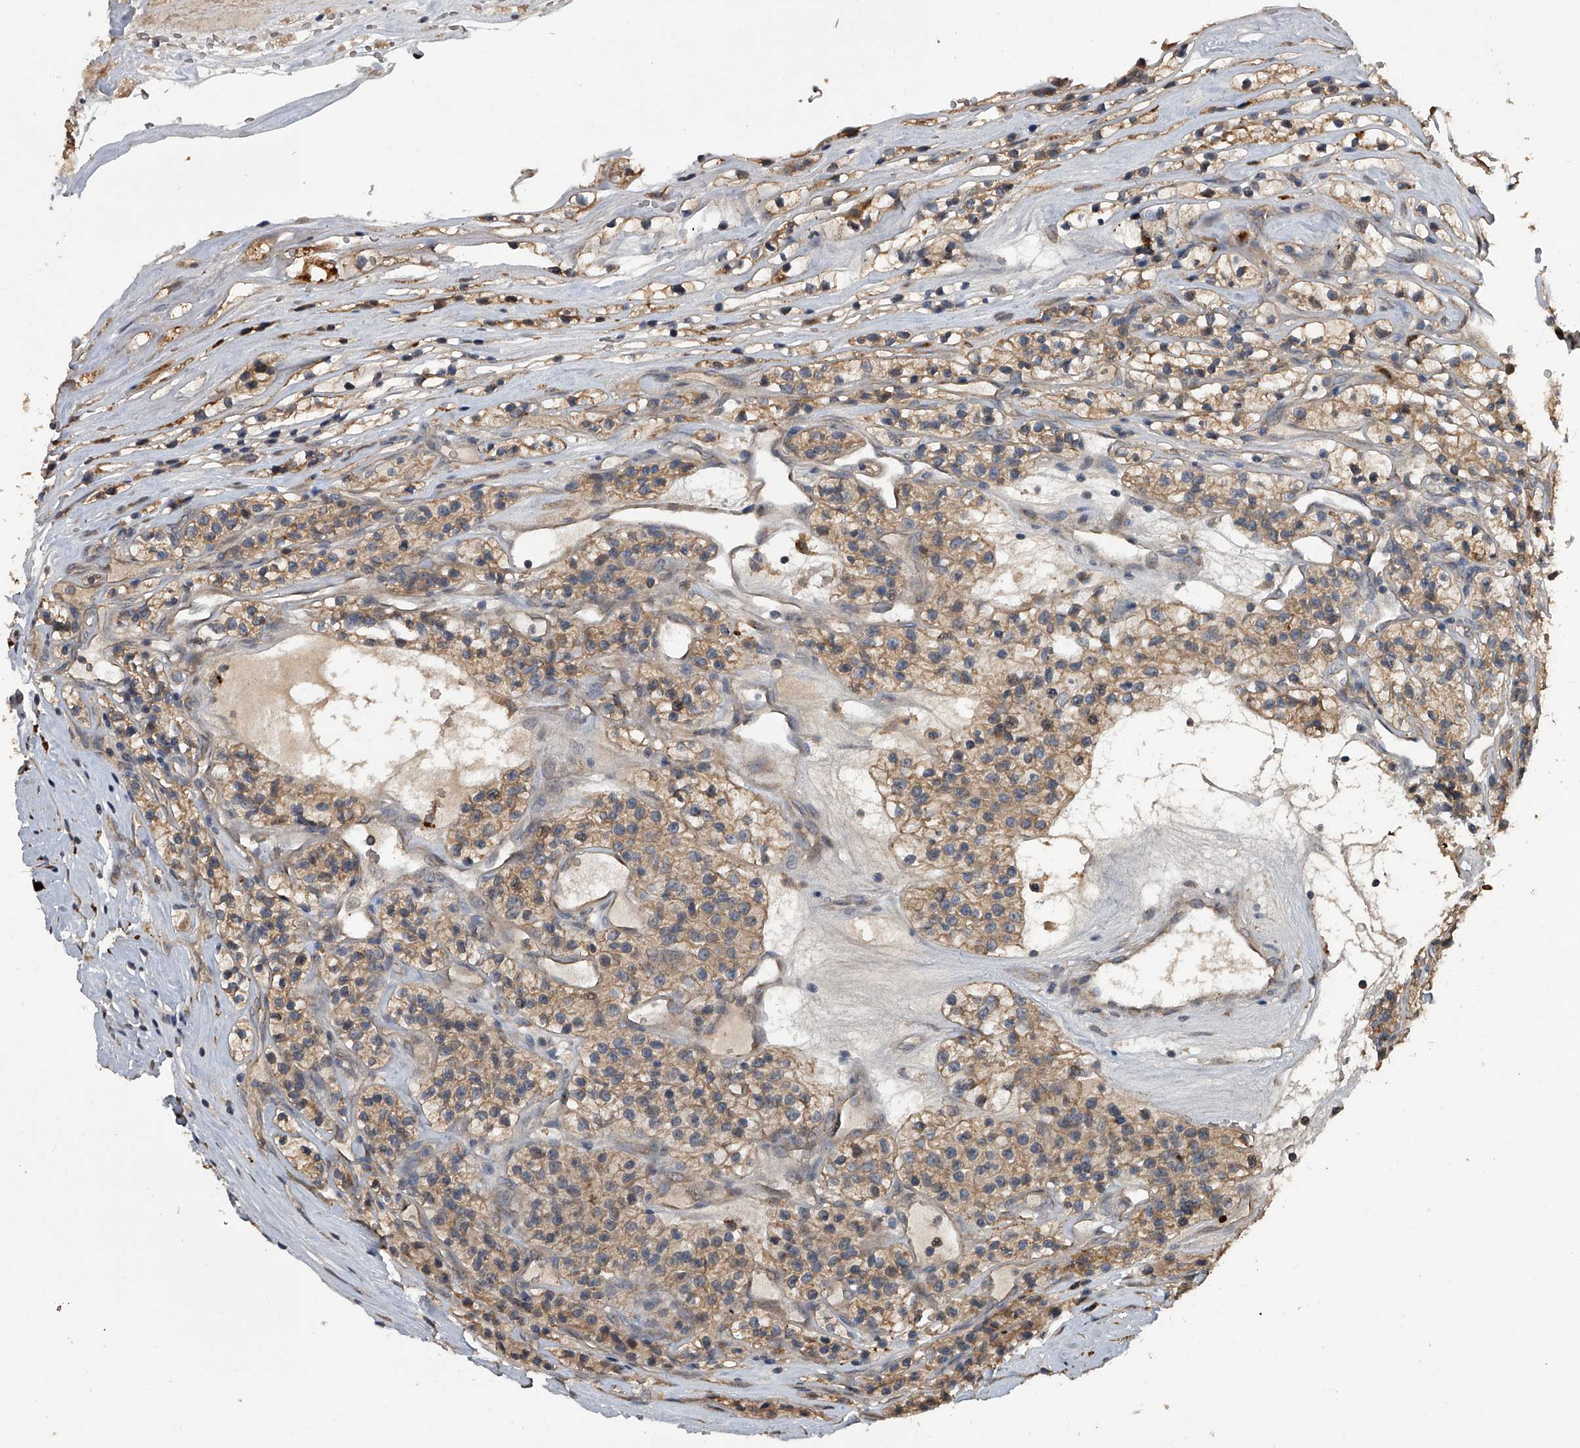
{"staining": {"intensity": "moderate", "quantity": ">75%", "location": "cytoplasmic/membranous"}, "tissue": "renal cancer", "cell_type": "Tumor cells", "image_type": "cancer", "snomed": [{"axis": "morphology", "description": "Adenocarcinoma, NOS"}, {"axis": "topography", "description": "Kidney"}], "caption": "Renal adenocarcinoma tissue exhibits moderate cytoplasmic/membranous expression in approximately >75% of tumor cells, visualized by immunohistochemistry.", "gene": "DOCK9", "patient": {"sex": "female", "age": 57}}